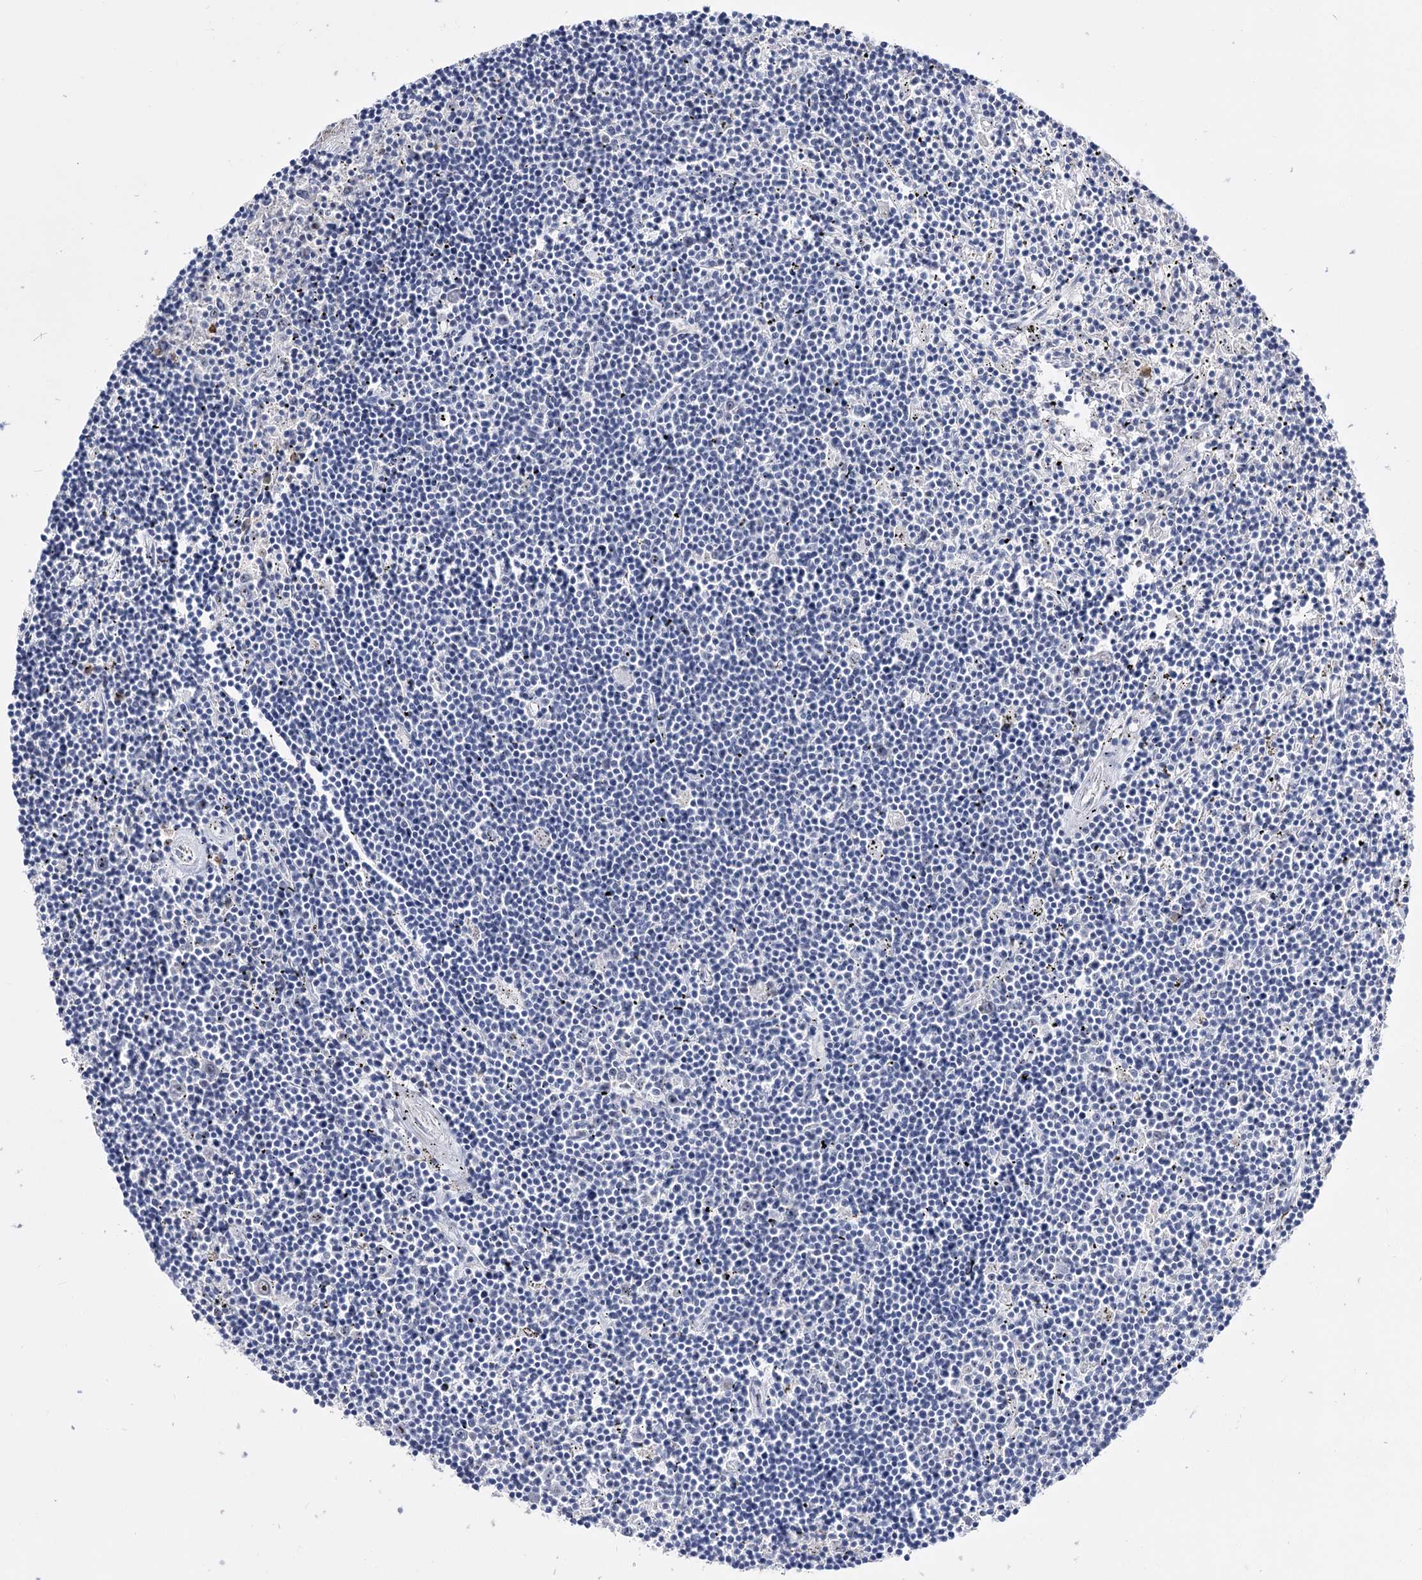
{"staining": {"intensity": "negative", "quantity": "none", "location": "none"}, "tissue": "lymphoma", "cell_type": "Tumor cells", "image_type": "cancer", "snomed": [{"axis": "morphology", "description": "Malignant lymphoma, non-Hodgkin's type, Low grade"}, {"axis": "topography", "description": "Spleen"}], "caption": "Immunohistochemical staining of human lymphoma exhibits no significant positivity in tumor cells.", "gene": "PCGF5", "patient": {"sex": "male", "age": 76}}